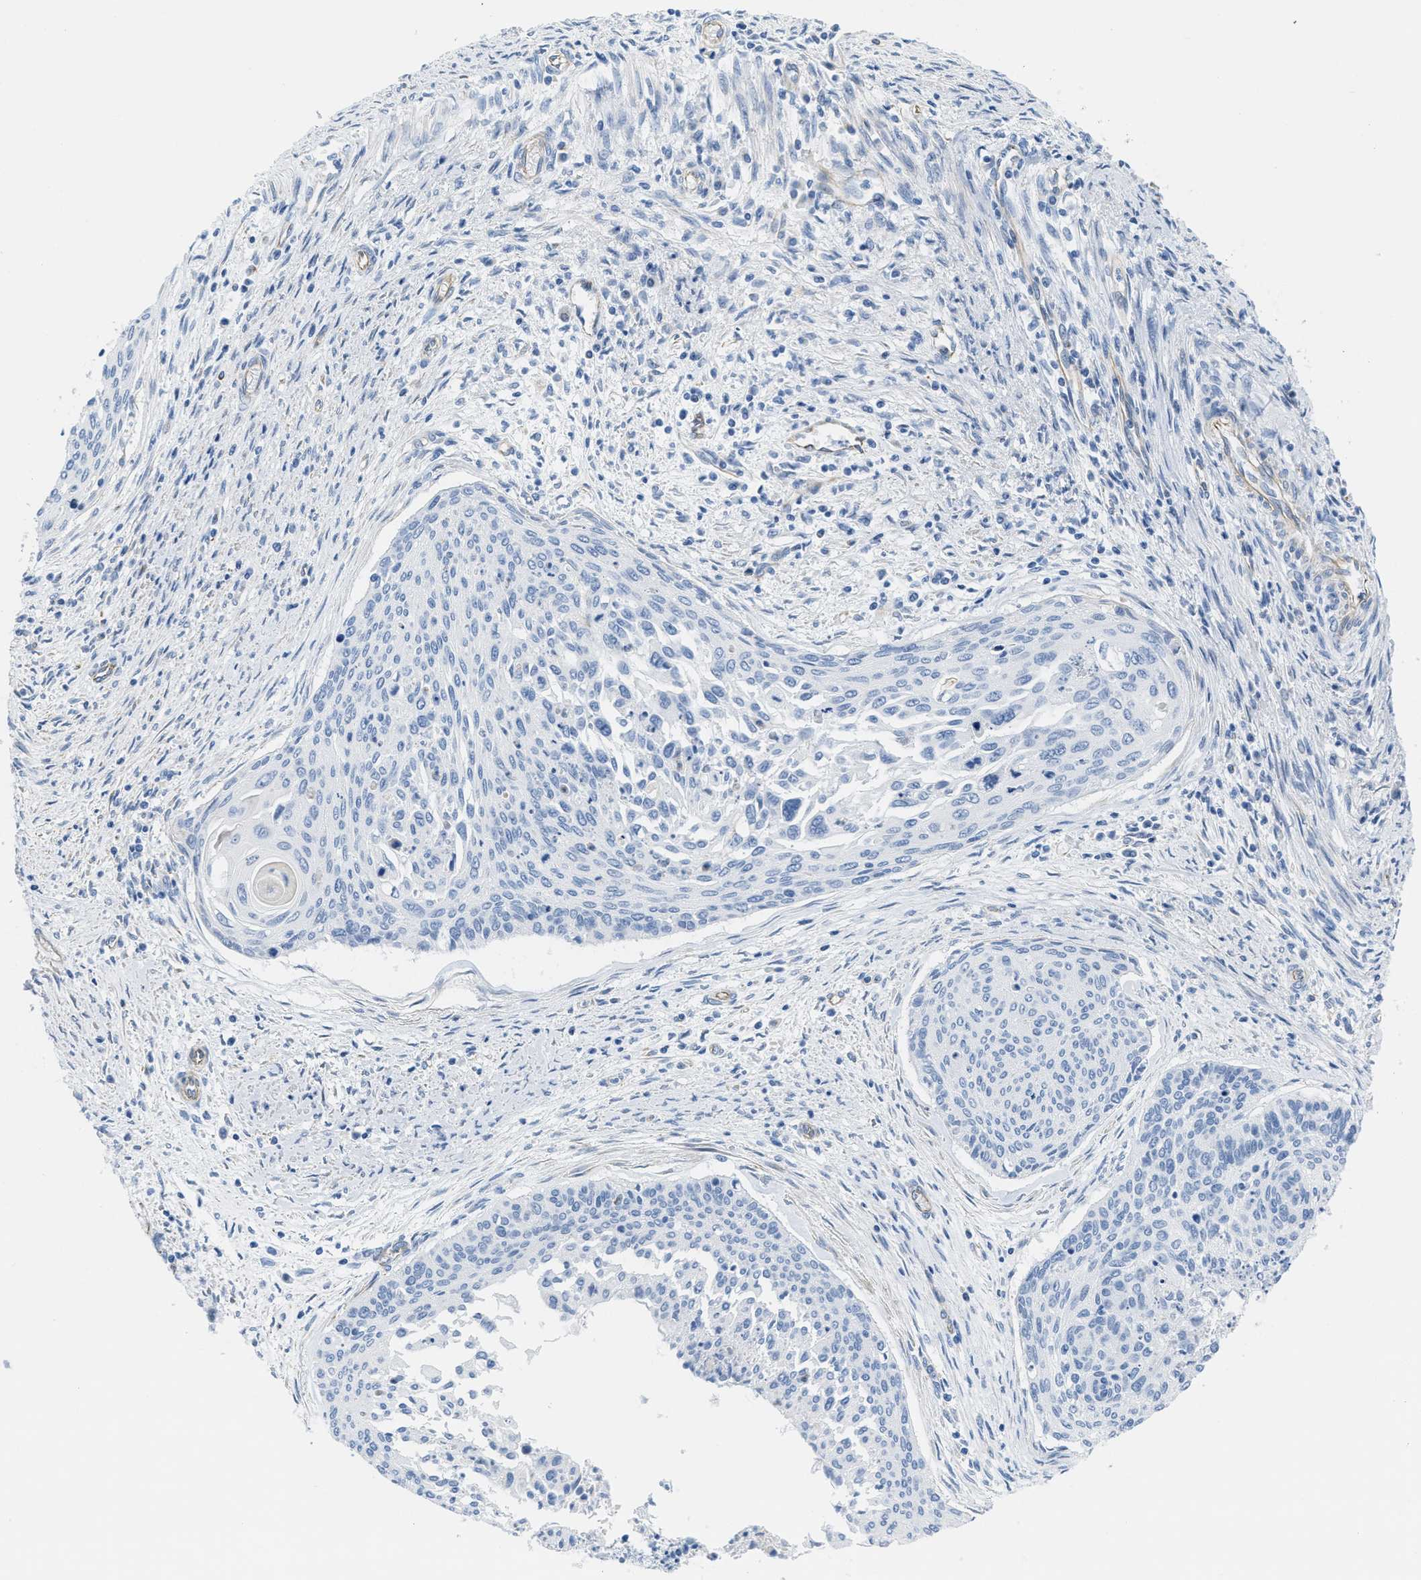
{"staining": {"intensity": "negative", "quantity": "none", "location": "none"}, "tissue": "cervical cancer", "cell_type": "Tumor cells", "image_type": "cancer", "snomed": [{"axis": "morphology", "description": "Squamous cell carcinoma, NOS"}, {"axis": "topography", "description": "Cervix"}], "caption": "IHC of squamous cell carcinoma (cervical) demonstrates no staining in tumor cells.", "gene": "SLC12A1", "patient": {"sex": "female", "age": 55}}